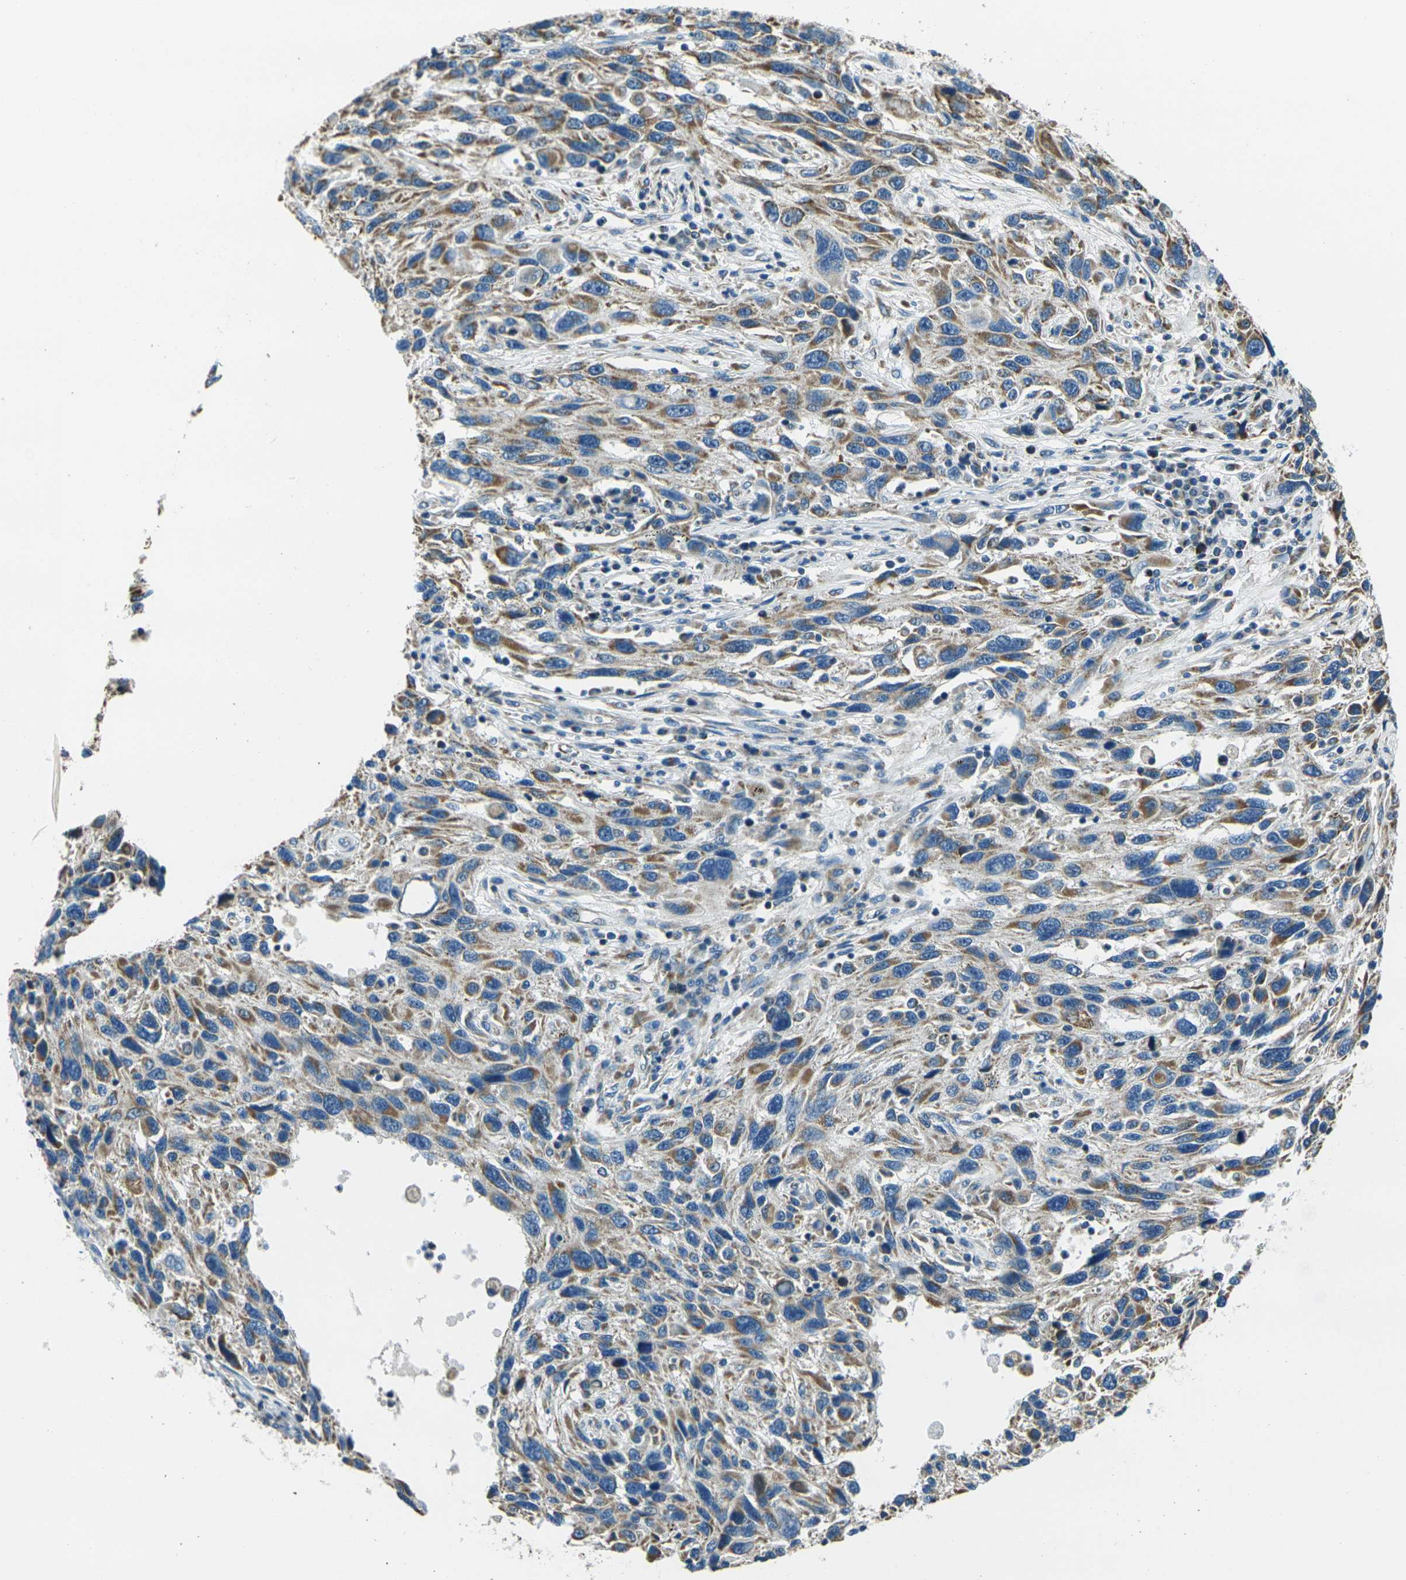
{"staining": {"intensity": "moderate", "quantity": "25%-75%", "location": "cytoplasmic/membranous"}, "tissue": "melanoma", "cell_type": "Tumor cells", "image_type": "cancer", "snomed": [{"axis": "morphology", "description": "Malignant melanoma, NOS"}, {"axis": "topography", "description": "Skin"}], "caption": "Immunohistochemistry photomicrograph of neoplastic tissue: malignant melanoma stained using immunohistochemistry displays medium levels of moderate protein expression localized specifically in the cytoplasmic/membranous of tumor cells, appearing as a cytoplasmic/membranous brown color.", "gene": "IRF3", "patient": {"sex": "male", "age": 53}}